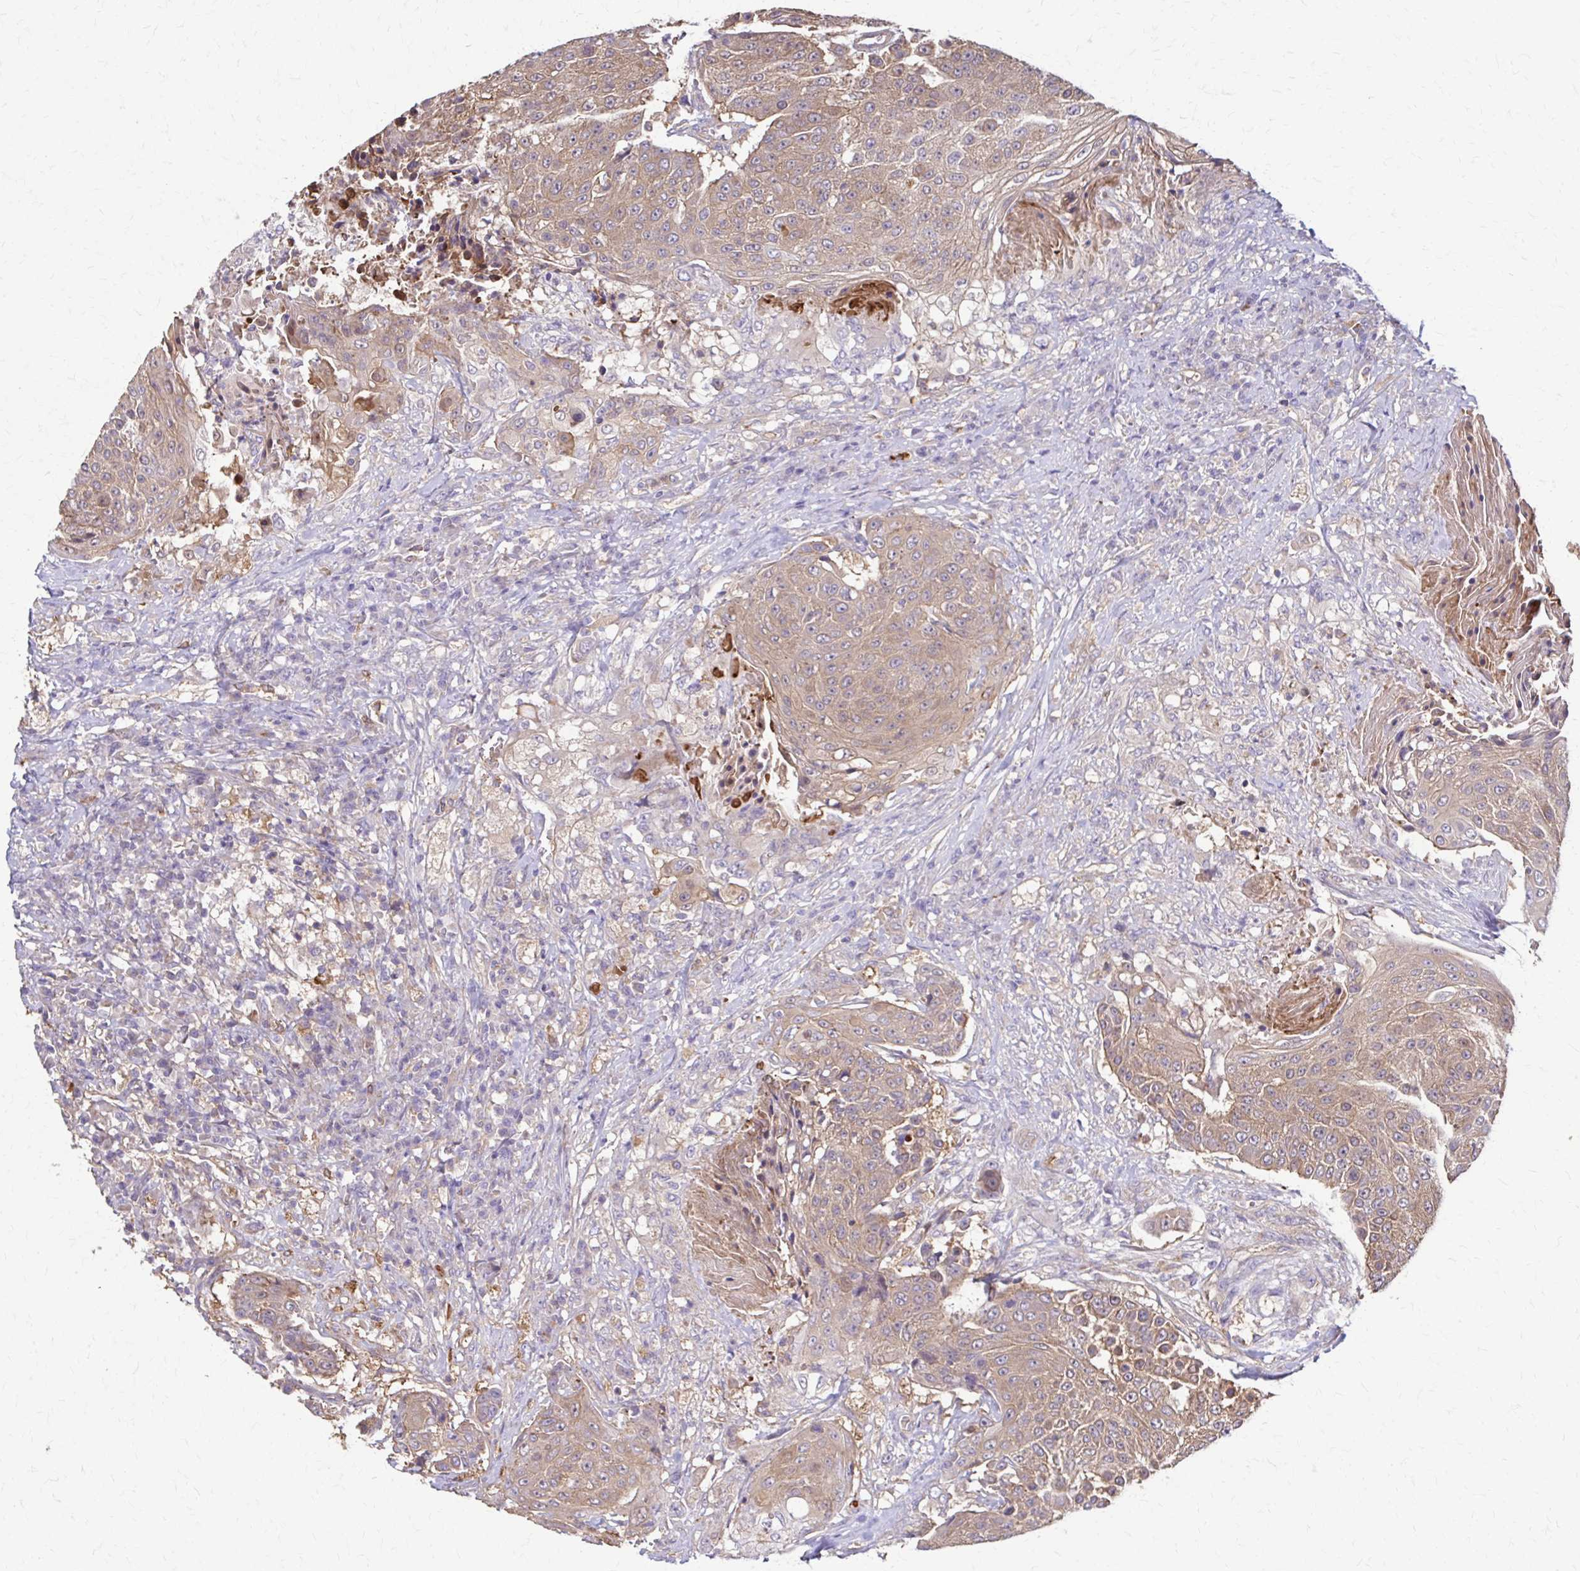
{"staining": {"intensity": "weak", "quantity": ">75%", "location": "cytoplasmic/membranous"}, "tissue": "urothelial cancer", "cell_type": "Tumor cells", "image_type": "cancer", "snomed": [{"axis": "morphology", "description": "Urothelial carcinoma, High grade"}, {"axis": "topography", "description": "Urinary bladder"}], "caption": "Immunohistochemistry (IHC) micrograph of human urothelial cancer stained for a protein (brown), which demonstrates low levels of weak cytoplasmic/membranous positivity in approximately >75% of tumor cells.", "gene": "DSP", "patient": {"sex": "female", "age": 63}}